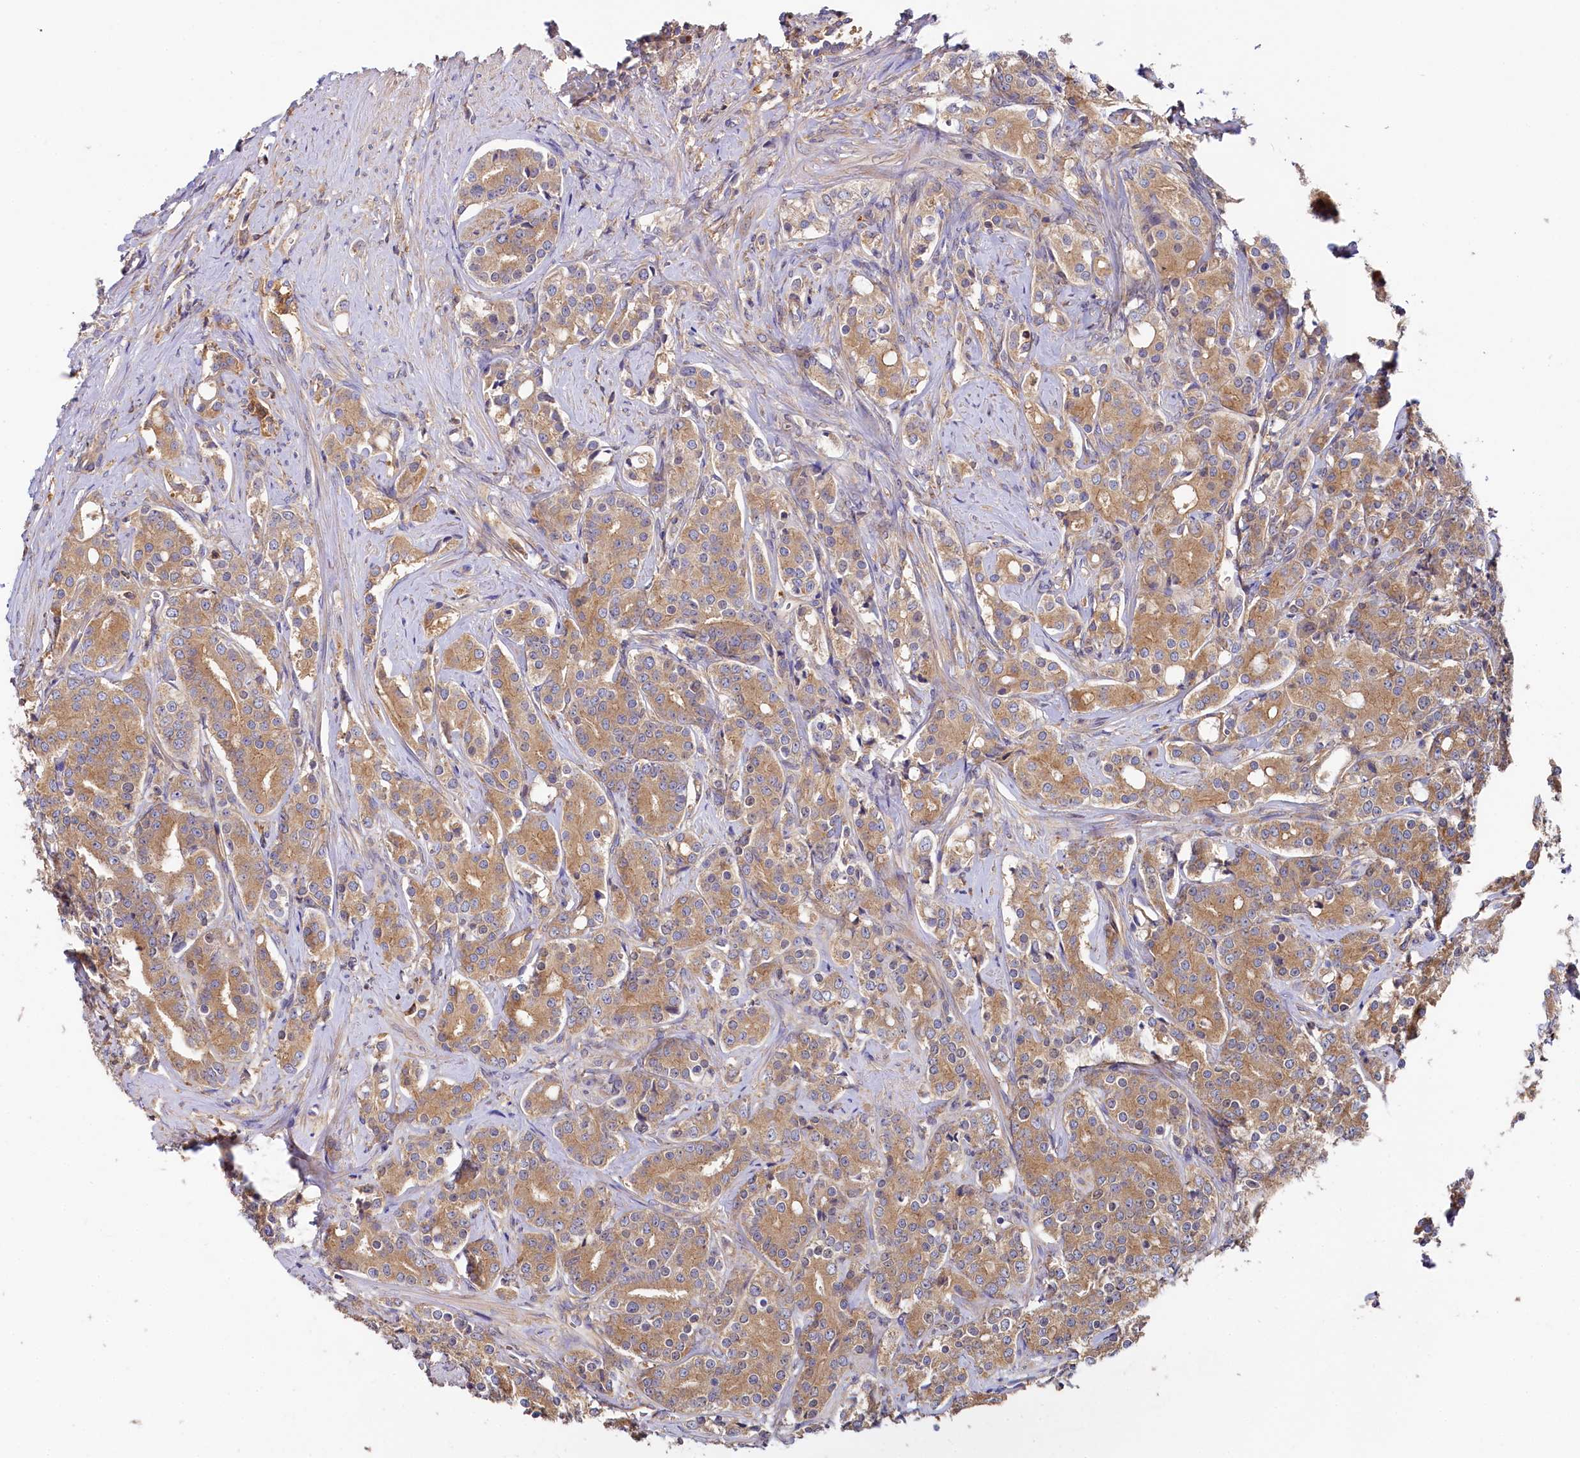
{"staining": {"intensity": "moderate", "quantity": ">75%", "location": "cytoplasmic/membranous"}, "tissue": "prostate cancer", "cell_type": "Tumor cells", "image_type": "cancer", "snomed": [{"axis": "morphology", "description": "Adenocarcinoma, High grade"}, {"axis": "topography", "description": "Prostate"}], "caption": "The micrograph shows a brown stain indicating the presence of a protein in the cytoplasmic/membranous of tumor cells in prostate cancer.", "gene": "PPIP5K1", "patient": {"sex": "male", "age": 62}}